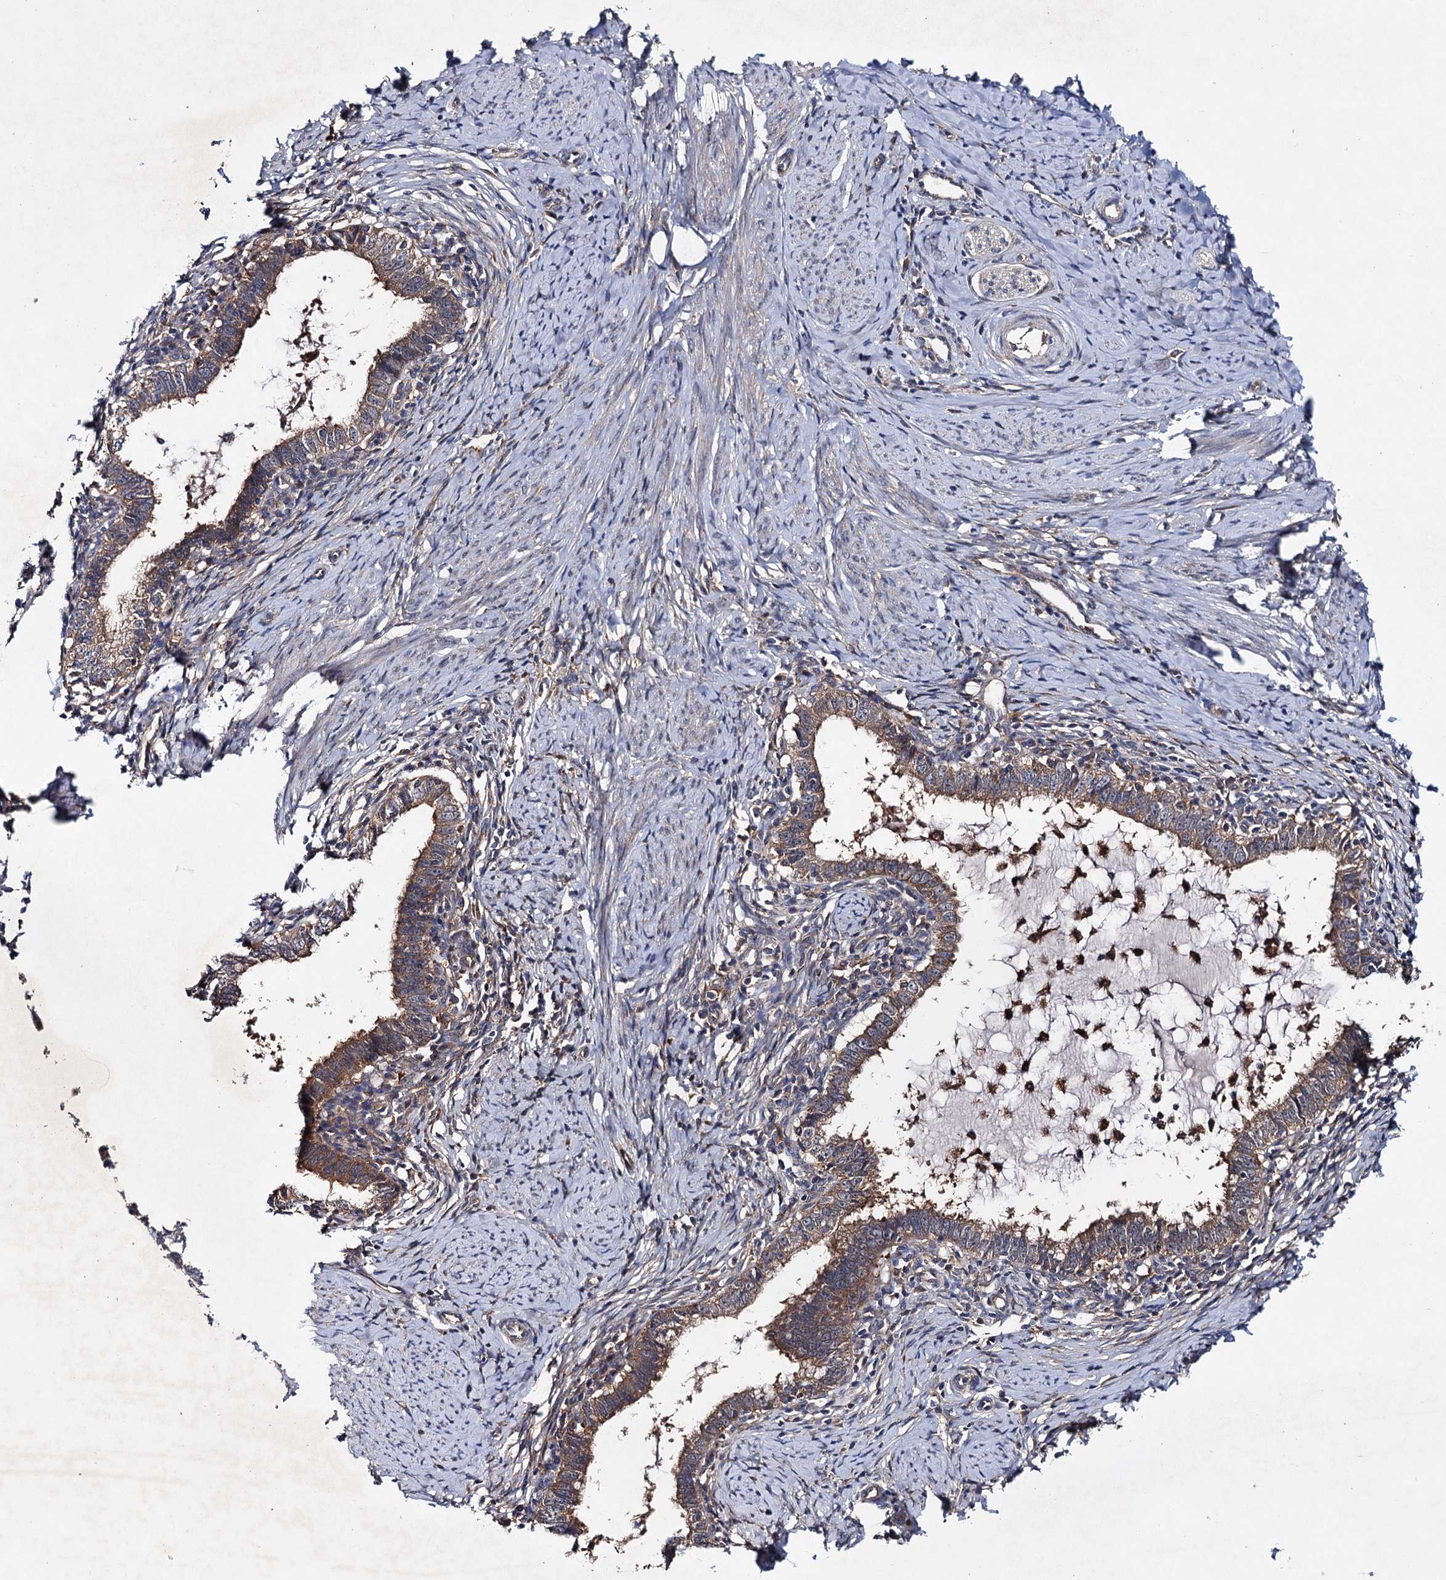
{"staining": {"intensity": "weak", "quantity": ">75%", "location": "cytoplasmic/membranous"}, "tissue": "cervical cancer", "cell_type": "Tumor cells", "image_type": "cancer", "snomed": [{"axis": "morphology", "description": "Adenocarcinoma, NOS"}, {"axis": "topography", "description": "Cervix"}], "caption": "A brown stain shows weak cytoplasmic/membranous positivity of a protein in human cervical cancer tumor cells. The staining was performed using DAB (3,3'-diaminobenzidine), with brown indicating positive protein expression. Nuclei are stained blue with hematoxylin.", "gene": "VPS29", "patient": {"sex": "female", "age": 36}}